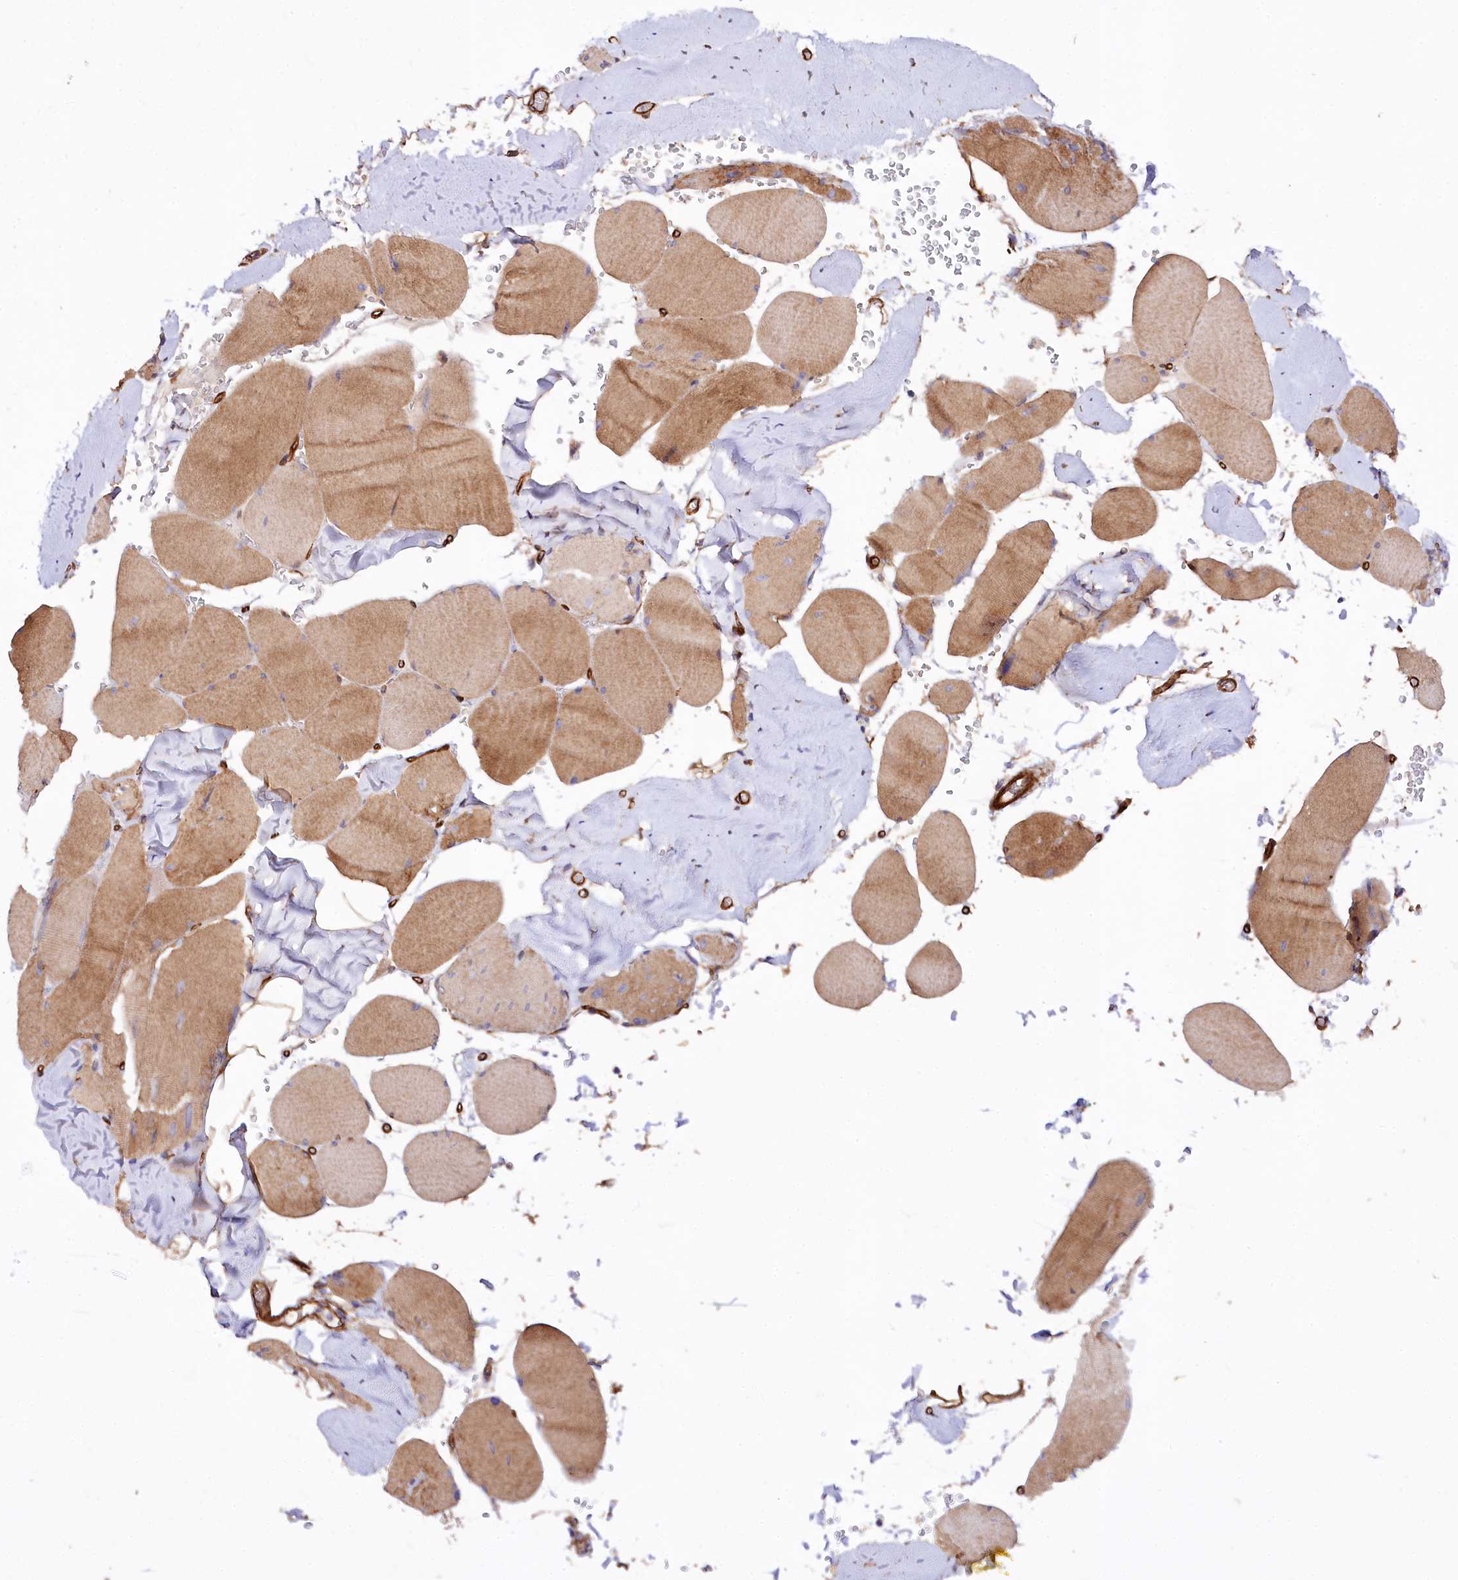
{"staining": {"intensity": "moderate", "quantity": ">75%", "location": "cytoplasmic/membranous"}, "tissue": "skeletal muscle", "cell_type": "Myocytes", "image_type": "normal", "snomed": [{"axis": "morphology", "description": "Normal tissue, NOS"}, {"axis": "topography", "description": "Skeletal muscle"}, {"axis": "topography", "description": "Head-Neck"}], "caption": "Myocytes display medium levels of moderate cytoplasmic/membranous expression in about >75% of cells in unremarkable human skeletal muscle. (IHC, brightfield microscopy, high magnification).", "gene": "SPATS2", "patient": {"sex": "male", "age": 66}}